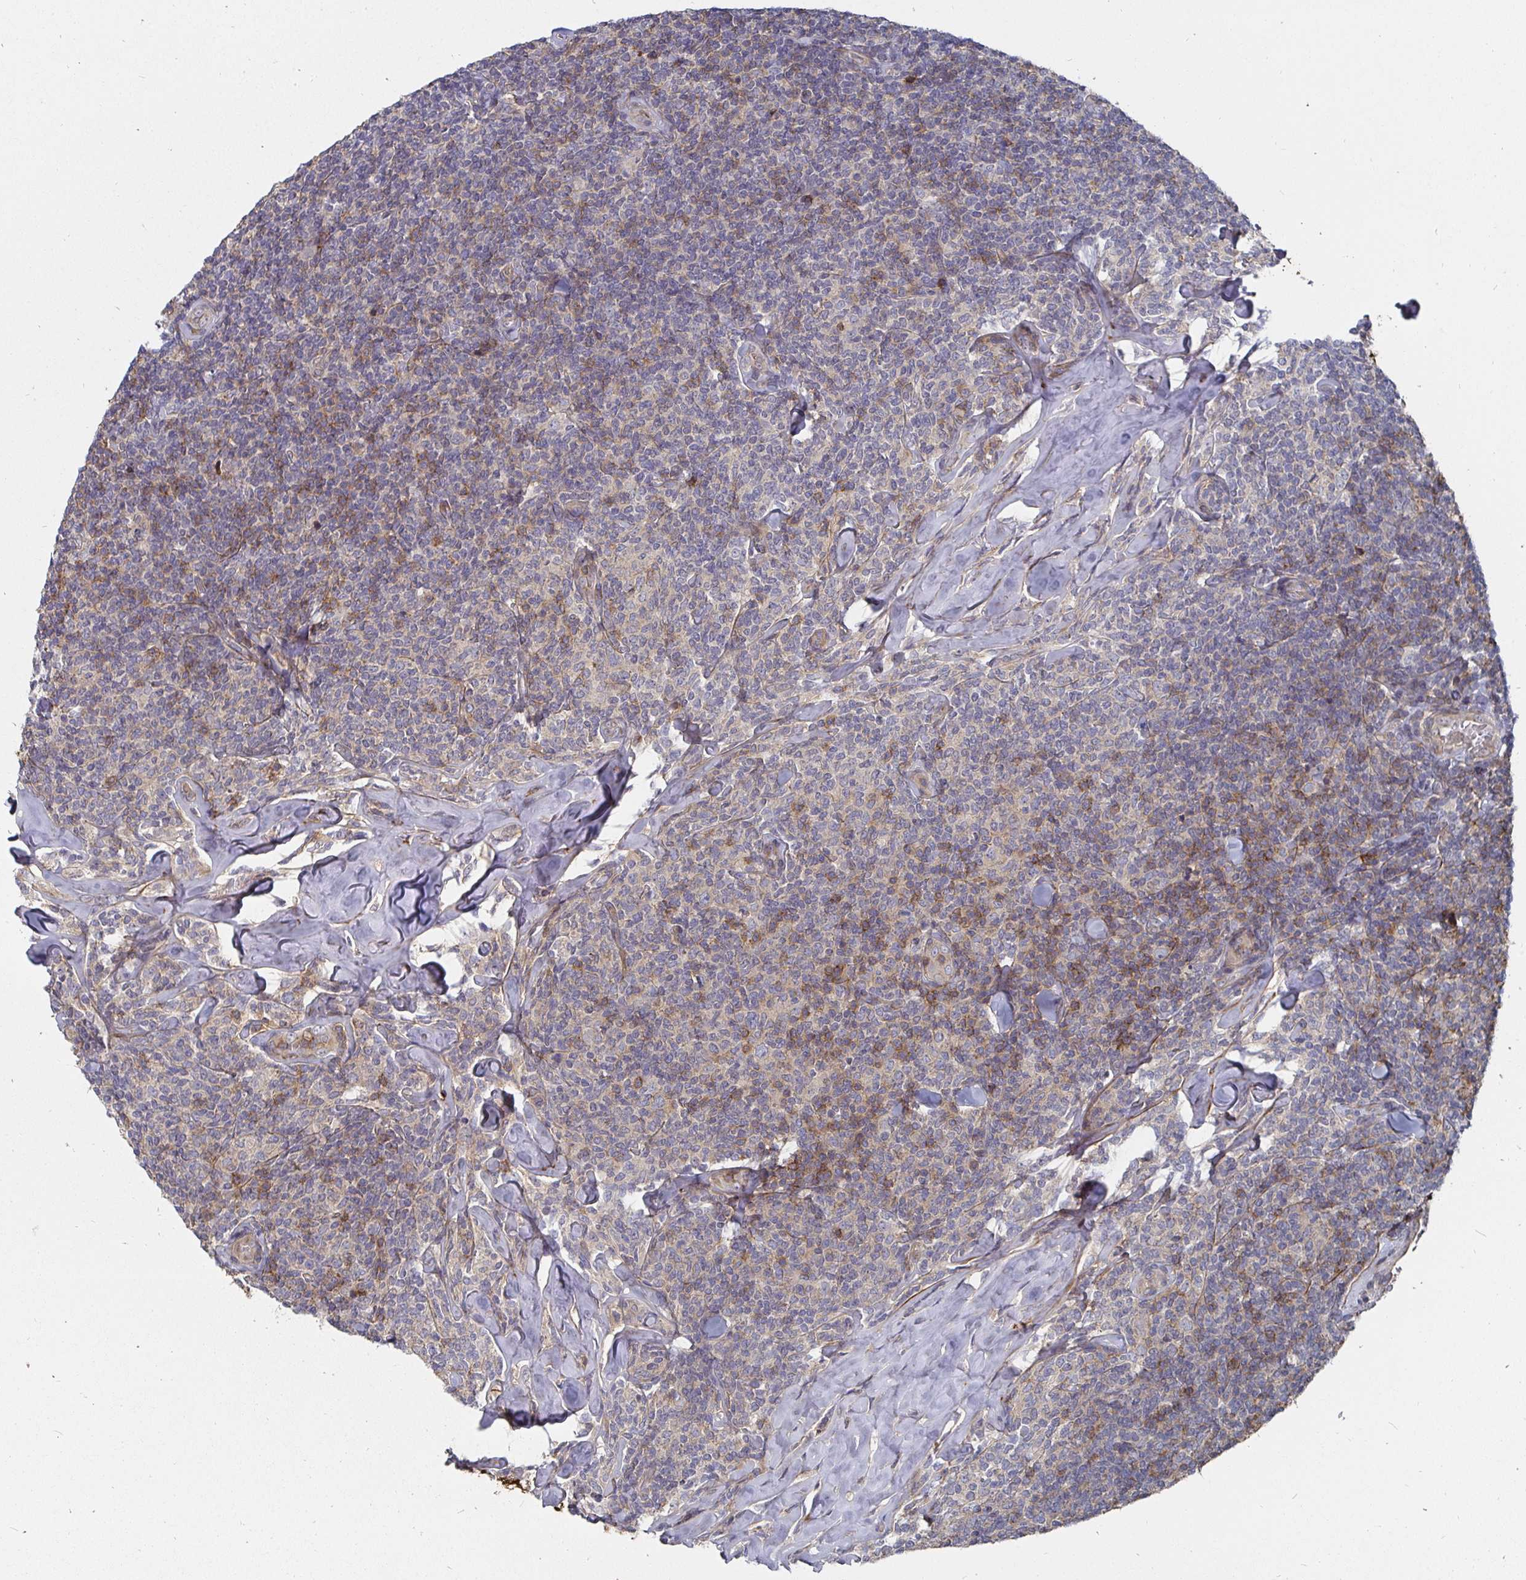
{"staining": {"intensity": "moderate", "quantity": "<25%", "location": "cytoplasmic/membranous"}, "tissue": "lymphoma", "cell_type": "Tumor cells", "image_type": "cancer", "snomed": [{"axis": "morphology", "description": "Malignant lymphoma, non-Hodgkin's type, Low grade"}, {"axis": "topography", "description": "Lymph node"}], "caption": "Immunohistochemical staining of human low-grade malignant lymphoma, non-Hodgkin's type reveals moderate cytoplasmic/membranous protein positivity in about <25% of tumor cells. The protein of interest is stained brown, and the nuclei are stained in blue (DAB IHC with brightfield microscopy, high magnification).", "gene": "GJA4", "patient": {"sex": "female", "age": 56}}